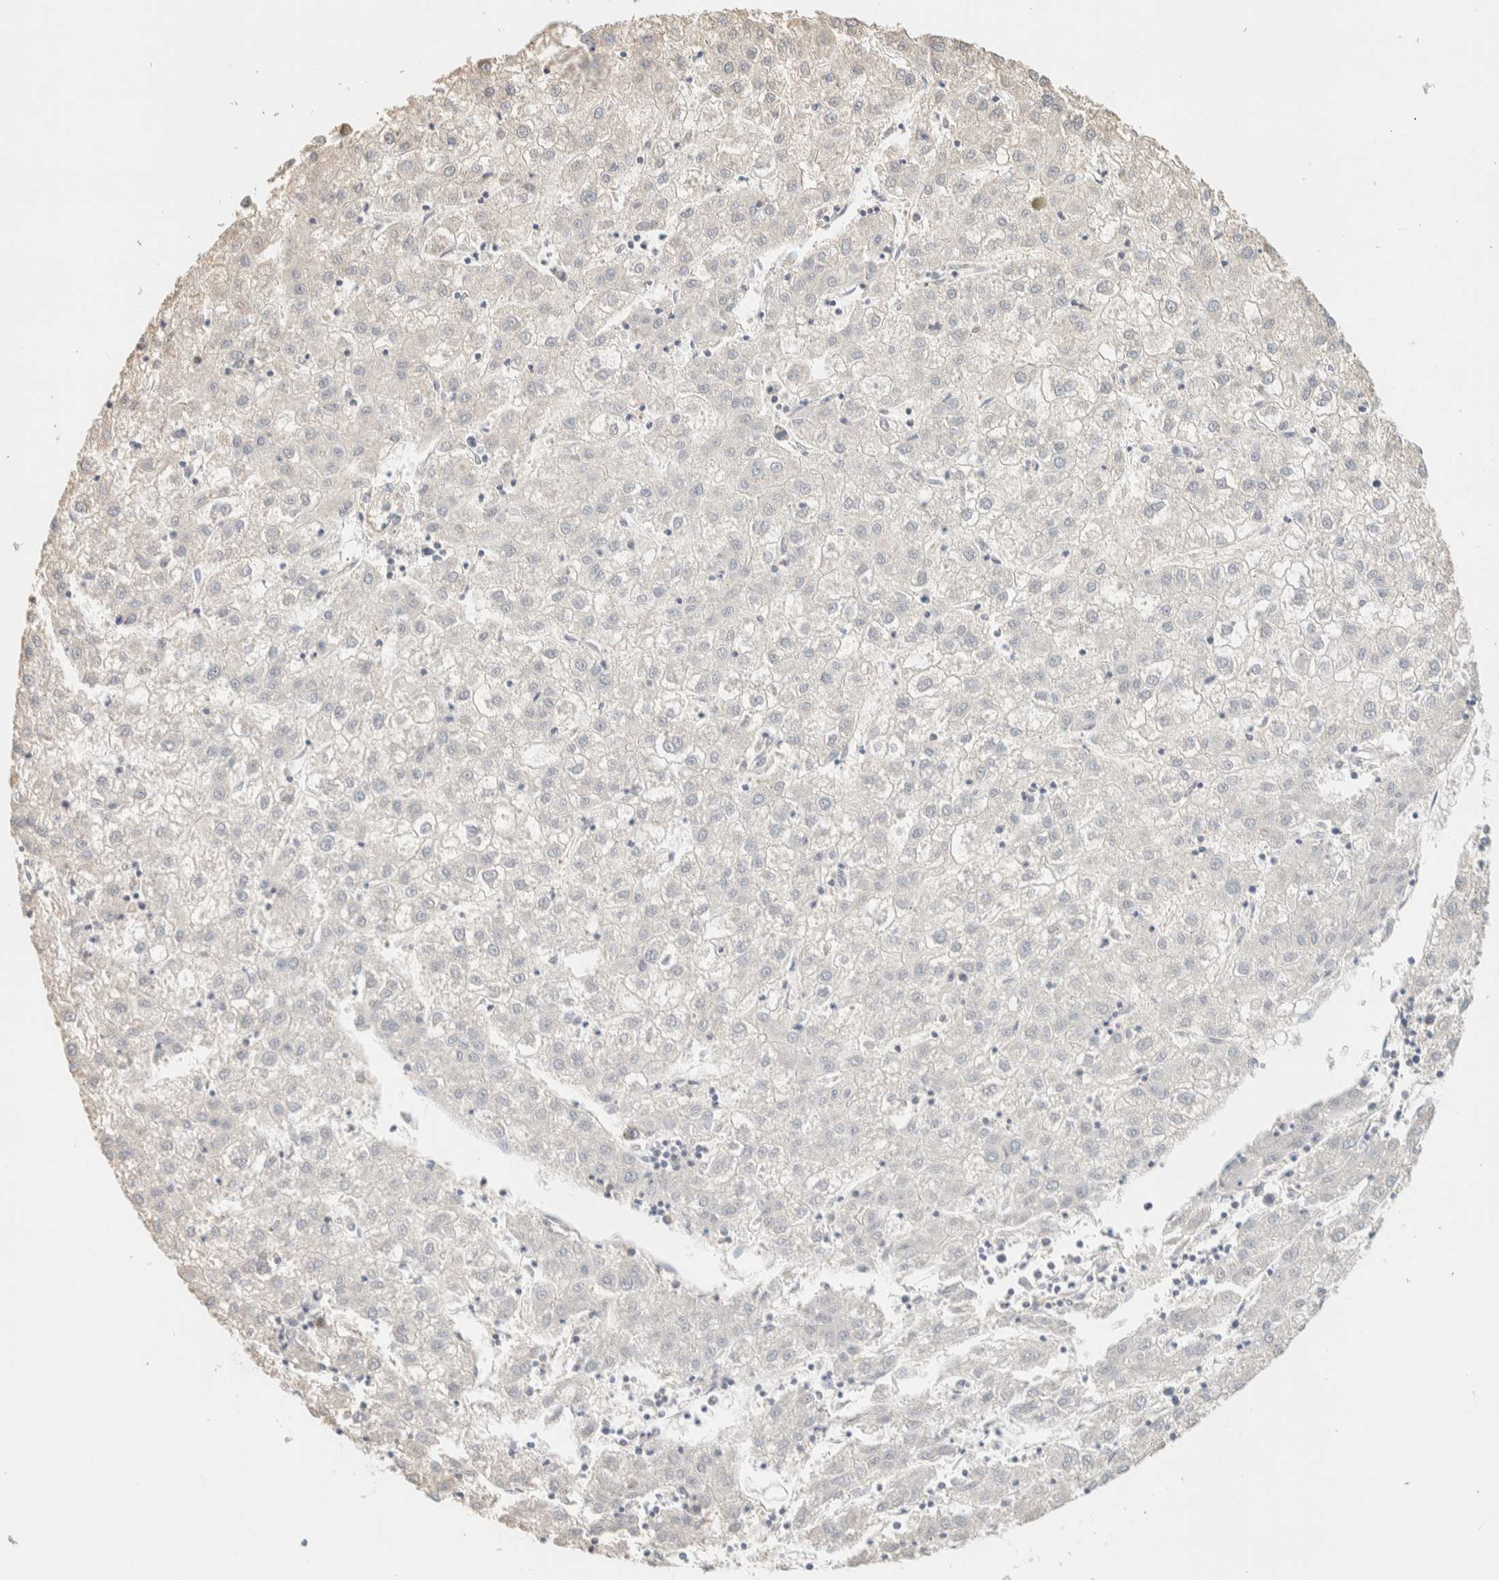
{"staining": {"intensity": "negative", "quantity": "none", "location": "none"}, "tissue": "liver cancer", "cell_type": "Tumor cells", "image_type": "cancer", "snomed": [{"axis": "morphology", "description": "Carcinoma, Hepatocellular, NOS"}, {"axis": "topography", "description": "Liver"}], "caption": "DAB (3,3'-diaminobenzidine) immunohistochemical staining of human liver hepatocellular carcinoma exhibits no significant staining in tumor cells.", "gene": "TBC1D8B", "patient": {"sex": "male", "age": 72}}